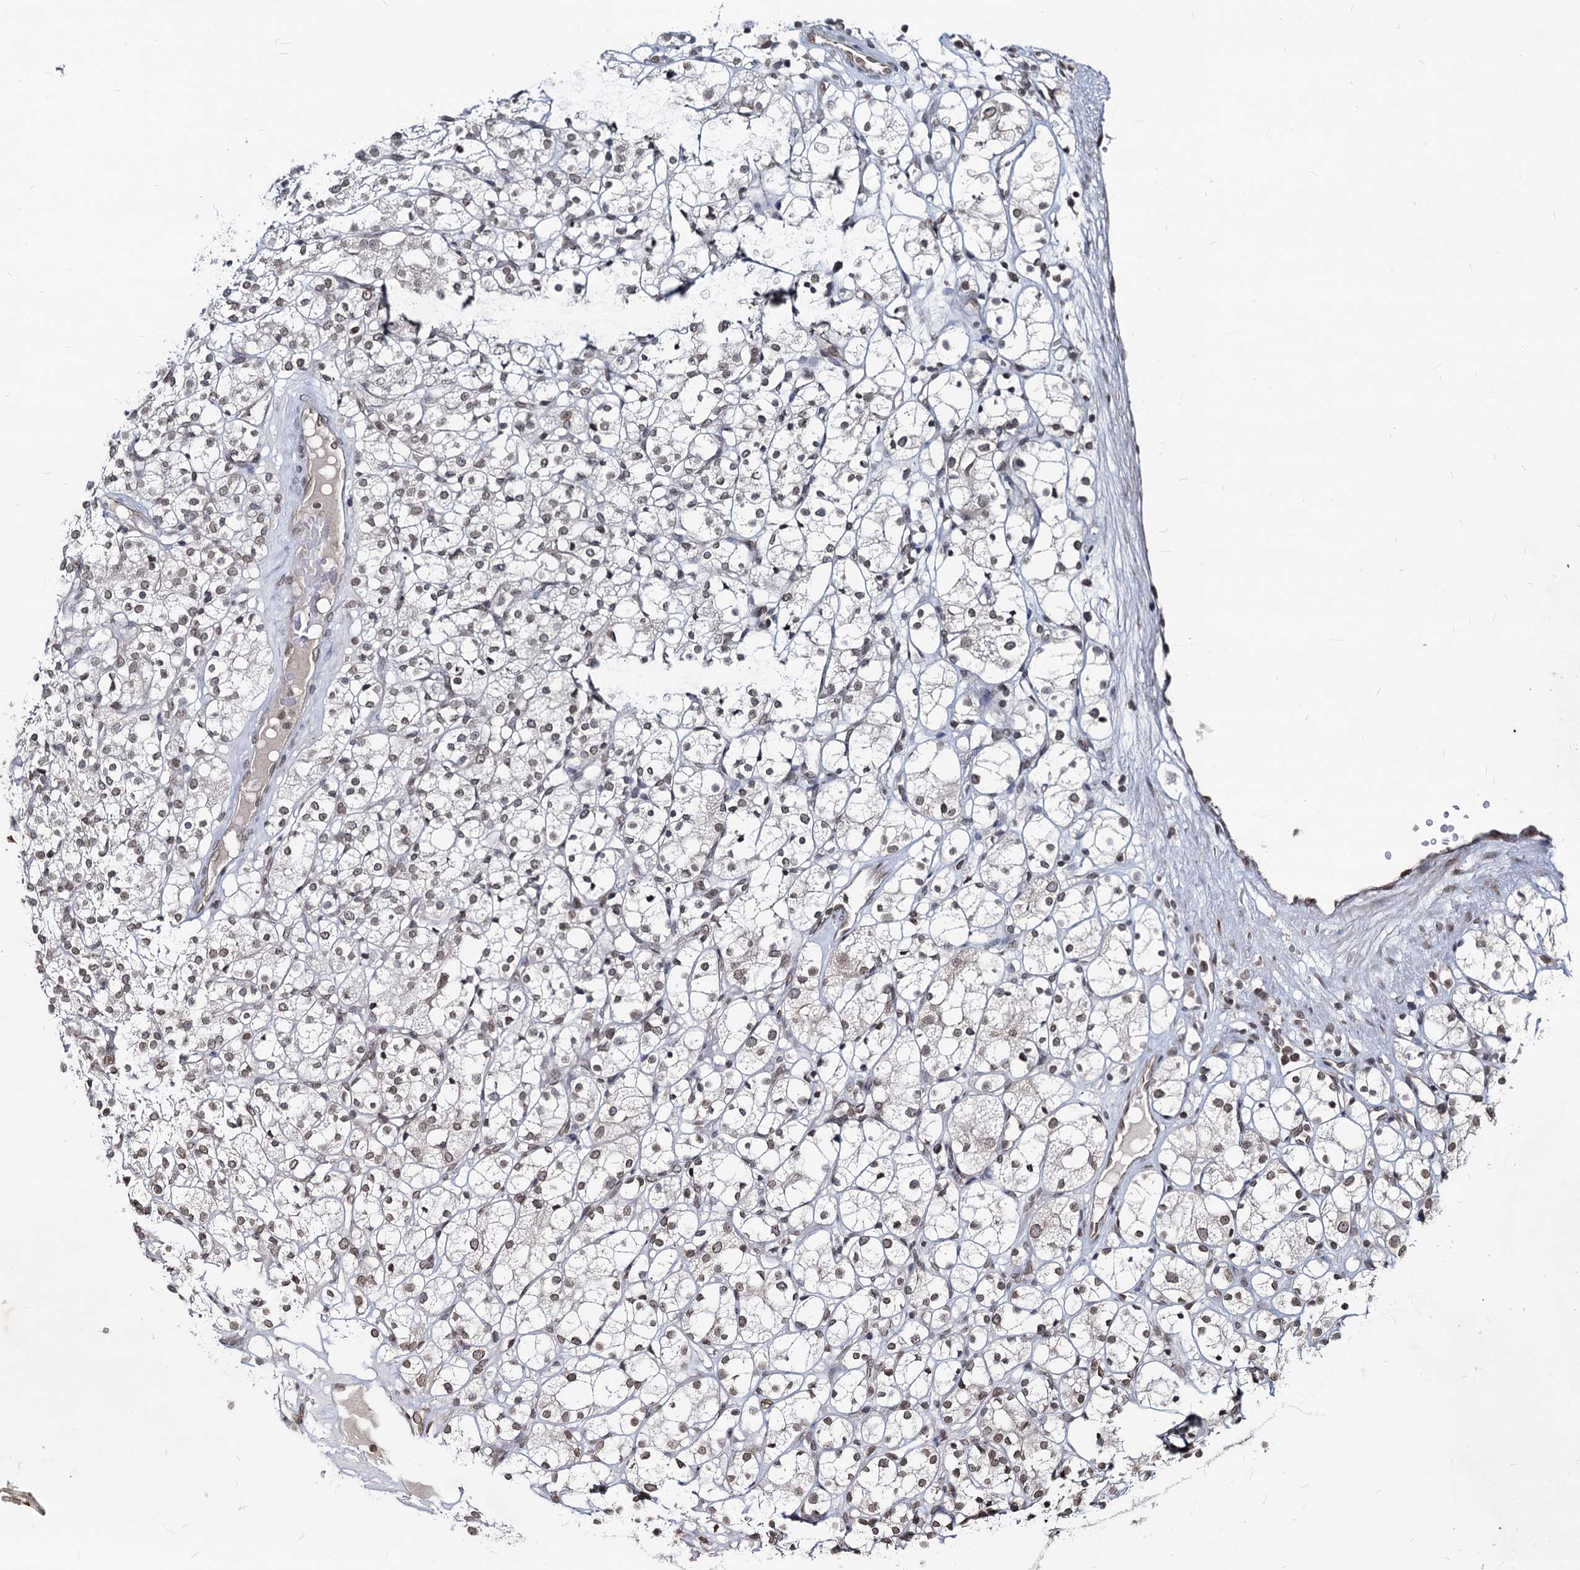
{"staining": {"intensity": "weak", "quantity": "25%-75%", "location": "nuclear"}, "tissue": "renal cancer", "cell_type": "Tumor cells", "image_type": "cancer", "snomed": [{"axis": "morphology", "description": "Adenocarcinoma, NOS"}, {"axis": "topography", "description": "Kidney"}], "caption": "Weak nuclear expression for a protein is present in about 25%-75% of tumor cells of renal cancer using IHC.", "gene": "RNF6", "patient": {"sex": "male", "age": 77}}